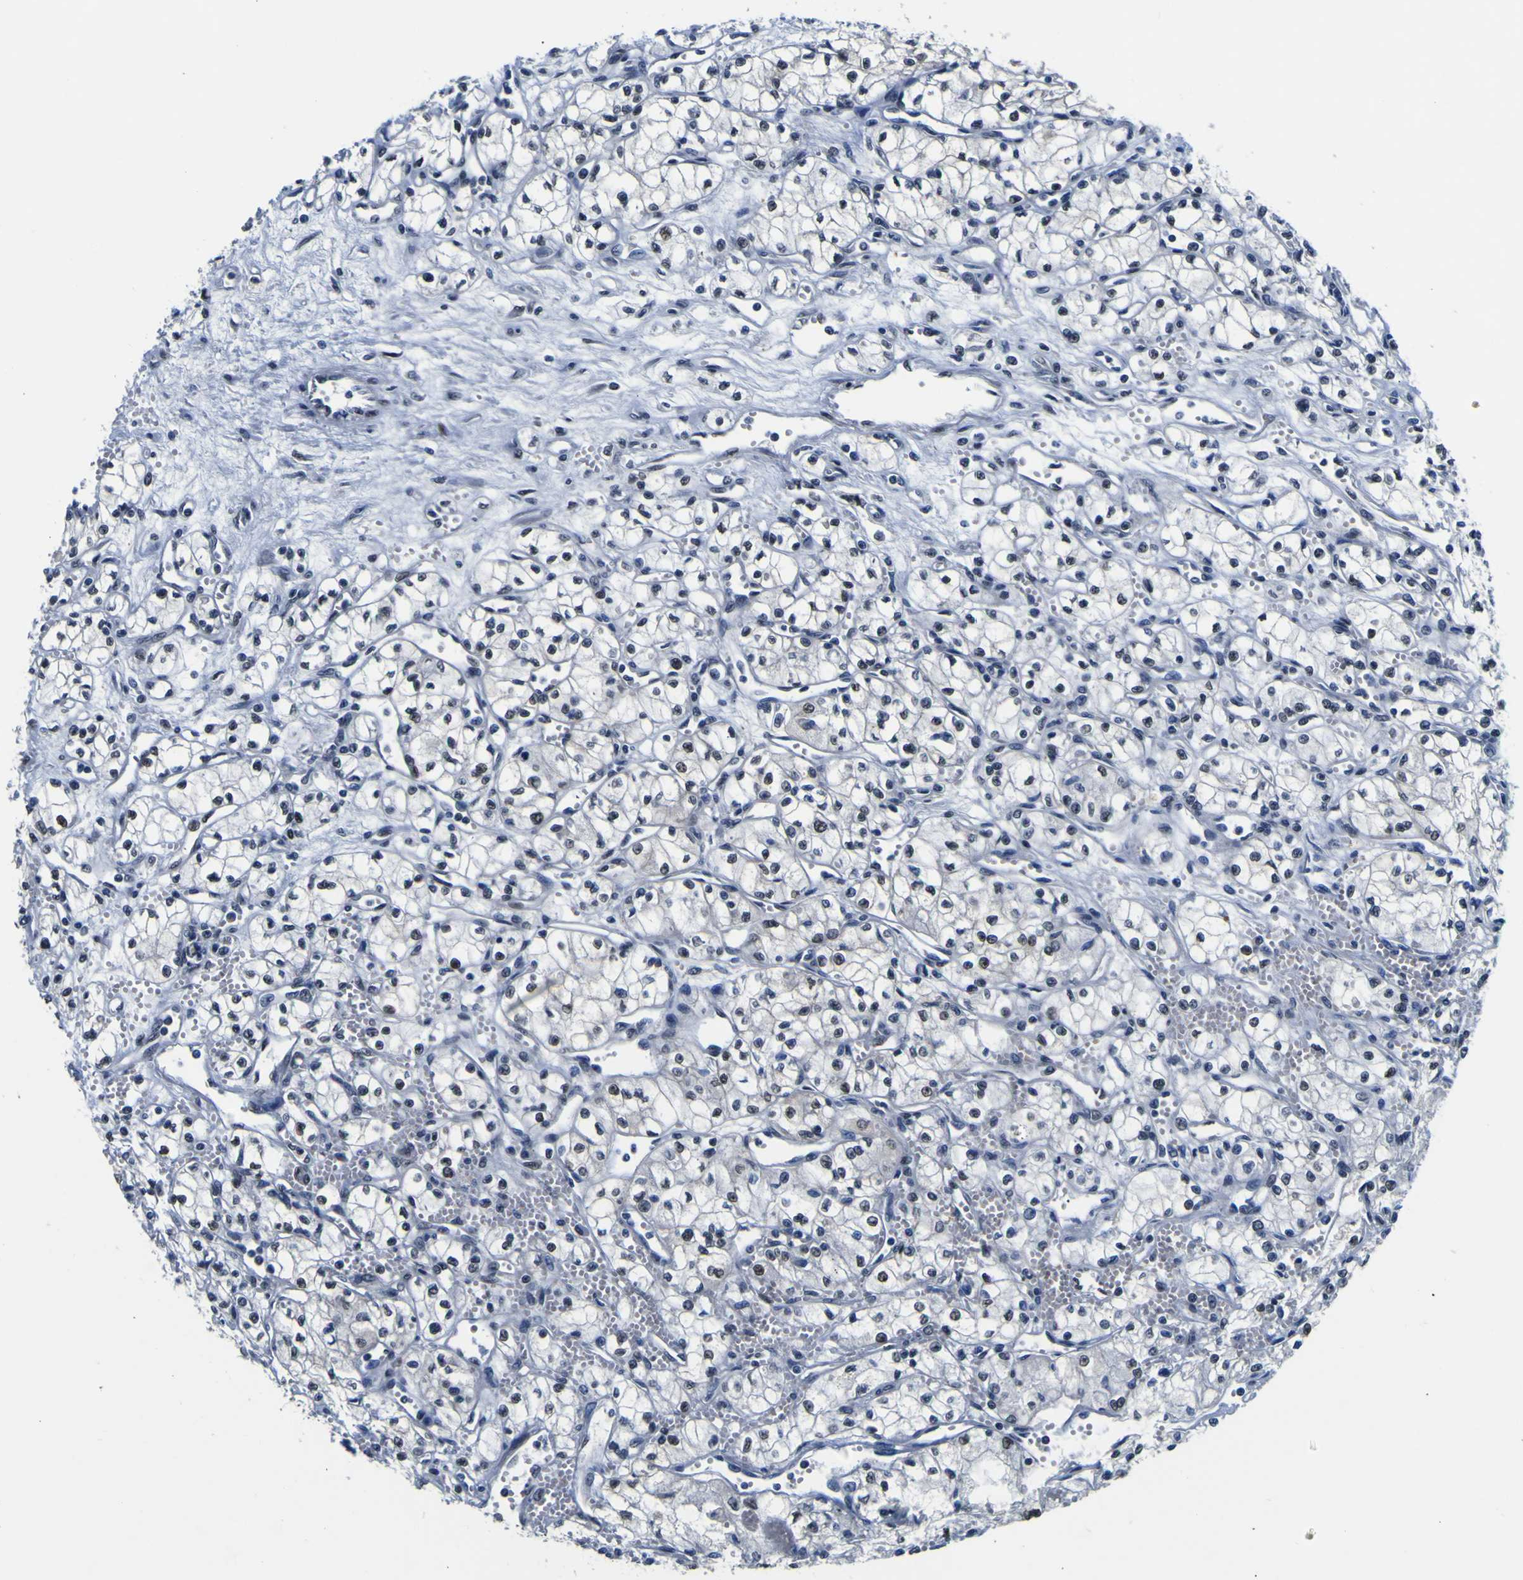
{"staining": {"intensity": "weak", "quantity": "<25%", "location": "nuclear"}, "tissue": "renal cancer", "cell_type": "Tumor cells", "image_type": "cancer", "snomed": [{"axis": "morphology", "description": "Normal tissue, NOS"}, {"axis": "morphology", "description": "Adenocarcinoma, NOS"}, {"axis": "topography", "description": "Kidney"}], "caption": "This photomicrograph is of renal adenocarcinoma stained with immunohistochemistry to label a protein in brown with the nuclei are counter-stained blue. There is no positivity in tumor cells.", "gene": "CUL4B", "patient": {"sex": "male", "age": 59}}